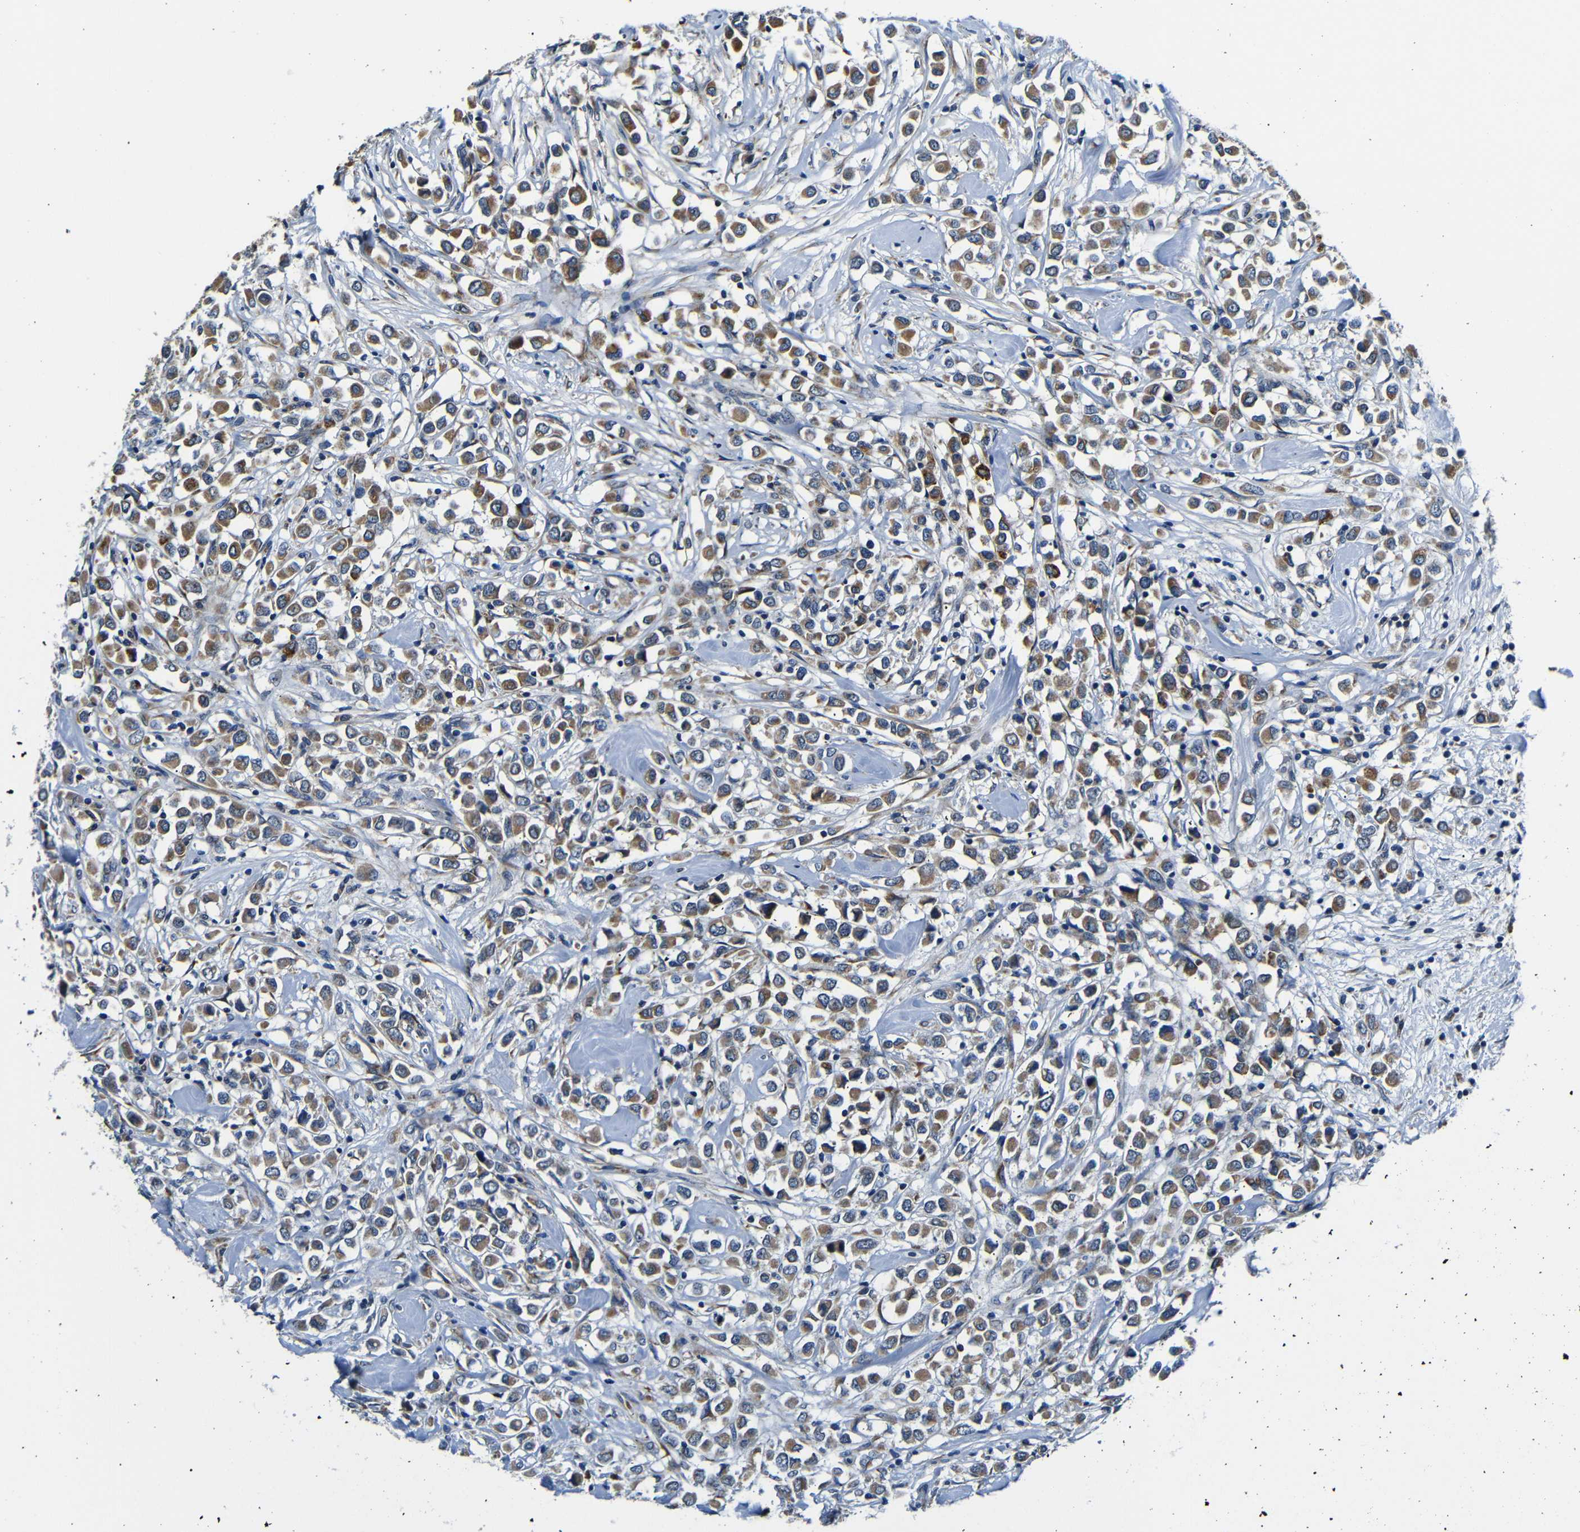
{"staining": {"intensity": "moderate", "quantity": ">75%", "location": "cytoplasmic/membranous"}, "tissue": "breast cancer", "cell_type": "Tumor cells", "image_type": "cancer", "snomed": [{"axis": "morphology", "description": "Duct carcinoma"}, {"axis": "topography", "description": "Breast"}], "caption": "Immunohistochemistry (IHC) image of neoplastic tissue: intraductal carcinoma (breast) stained using immunohistochemistry reveals medium levels of moderate protein expression localized specifically in the cytoplasmic/membranous of tumor cells, appearing as a cytoplasmic/membranous brown color.", "gene": "FKBP14", "patient": {"sex": "female", "age": 61}}